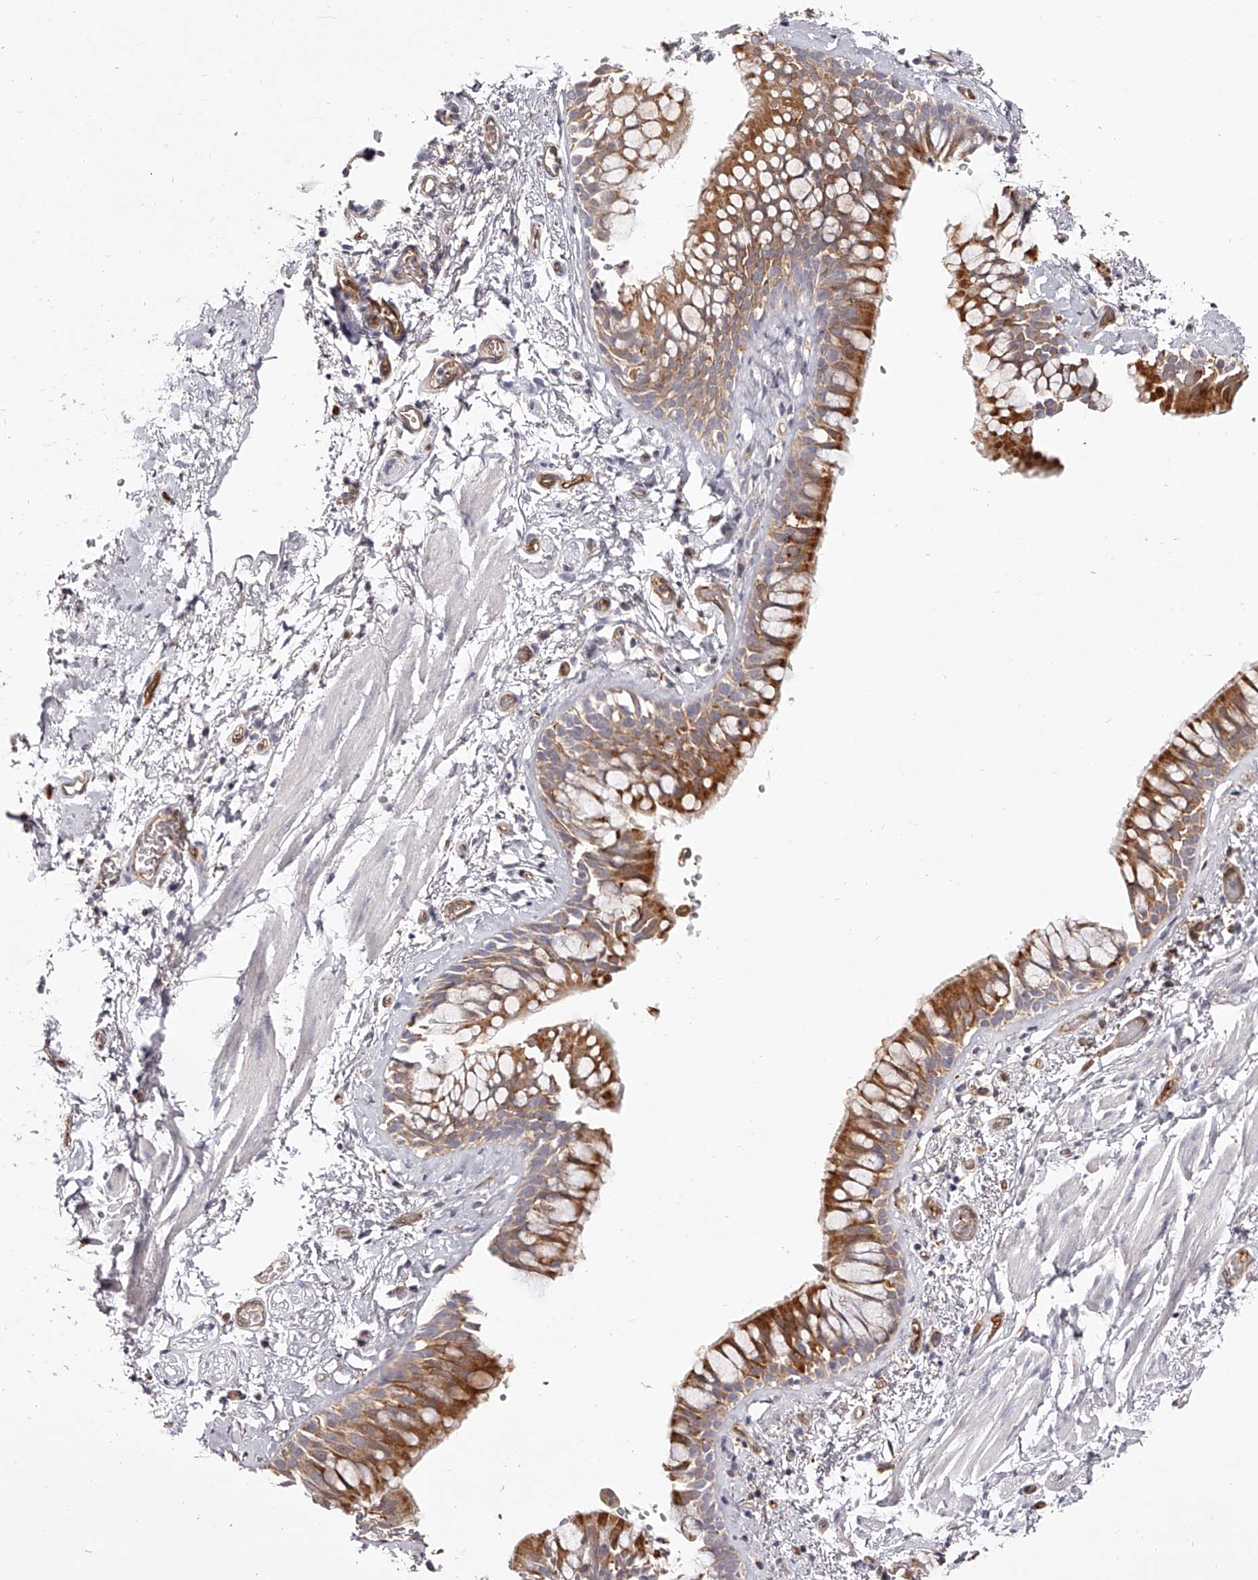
{"staining": {"intensity": "moderate", "quantity": ">75%", "location": "cytoplasmic/membranous"}, "tissue": "bronchus", "cell_type": "Respiratory epithelial cells", "image_type": "normal", "snomed": [{"axis": "morphology", "description": "Normal tissue, NOS"}, {"axis": "morphology", "description": "Inflammation, NOS"}, {"axis": "topography", "description": "Cartilage tissue"}, {"axis": "topography", "description": "Bronchus"}, {"axis": "topography", "description": "Lung"}], "caption": "Protein expression analysis of benign human bronchus reveals moderate cytoplasmic/membranous positivity in about >75% of respiratory epithelial cells.", "gene": "LAP3", "patient": {"sex": "female", "age": 64}}